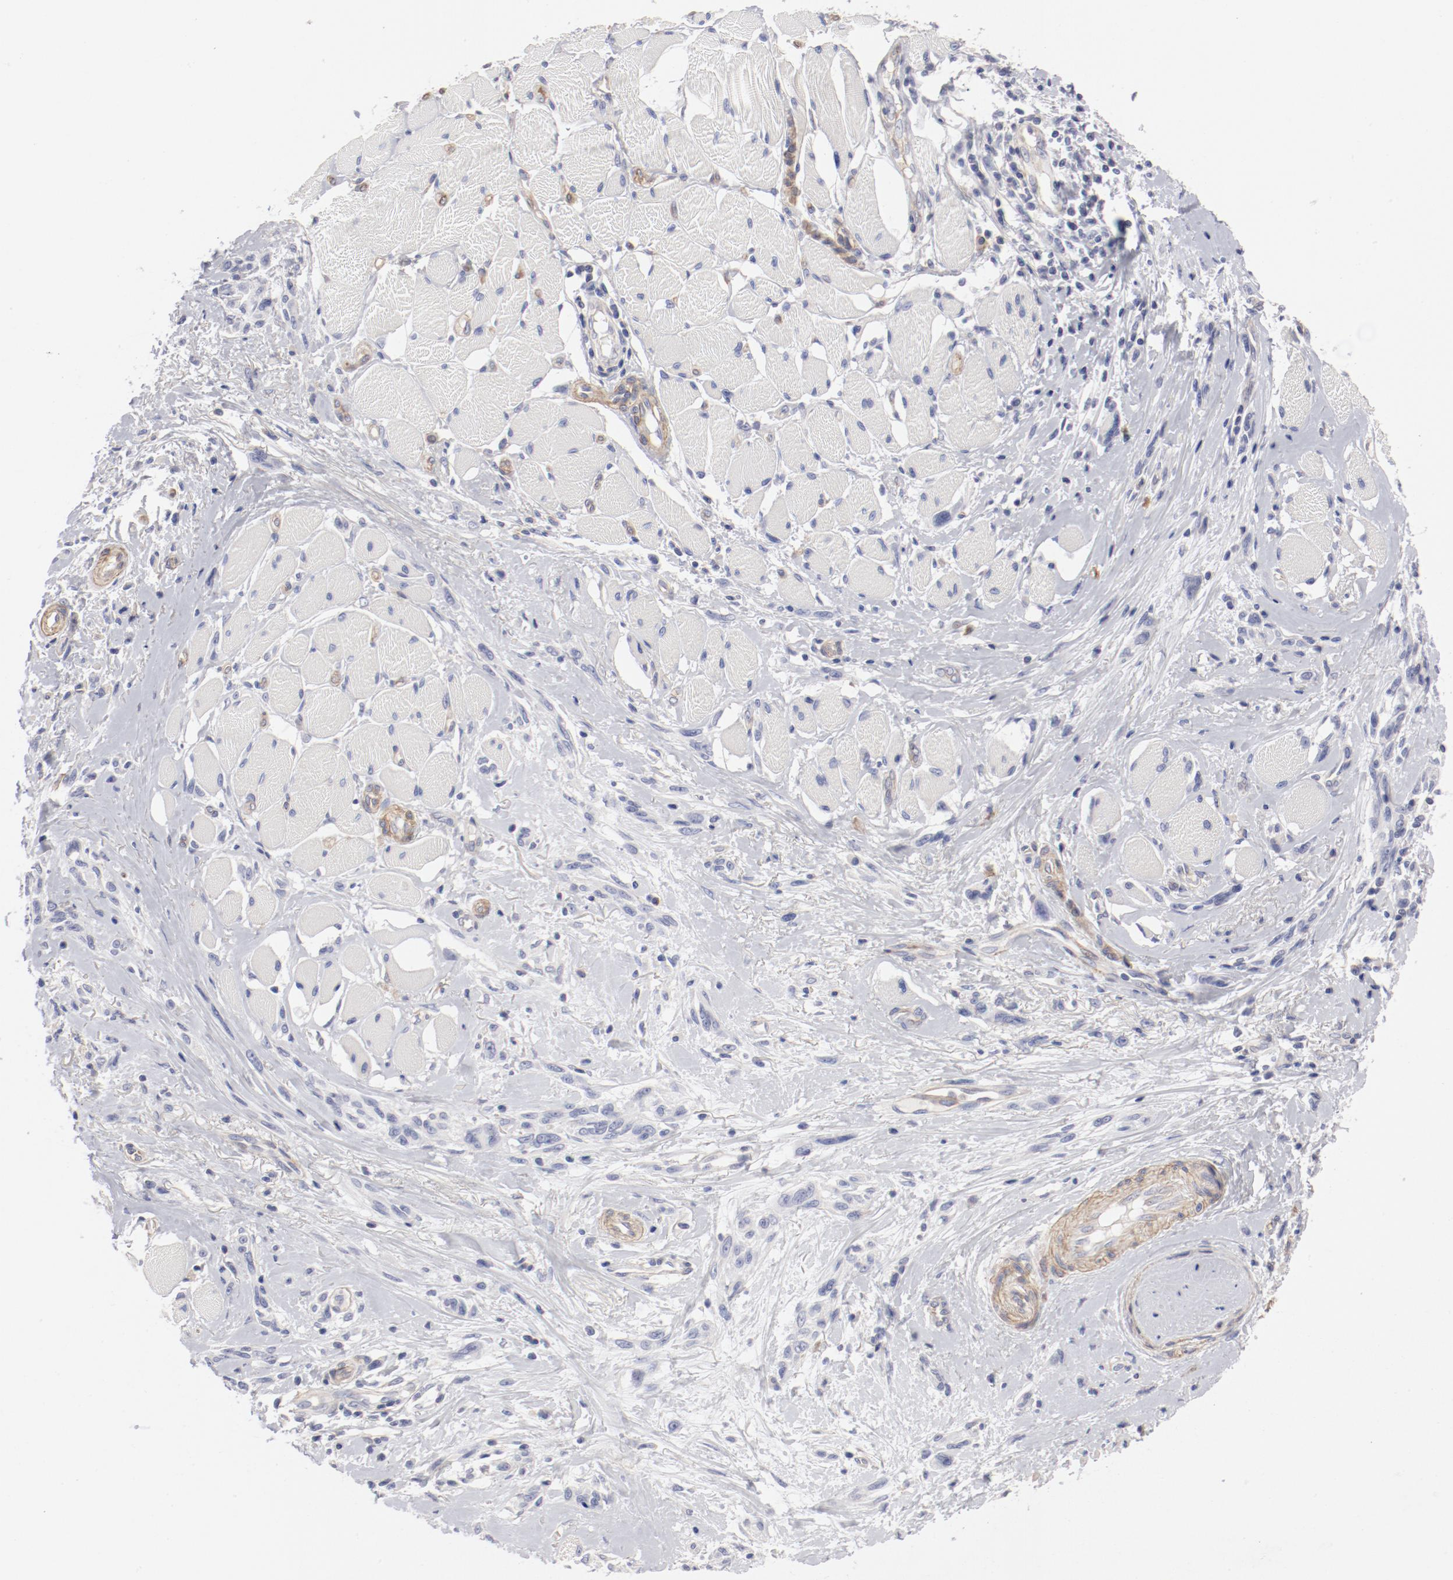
{"staining": {"intensity": "negative", "quantity": "none", "location": "none"}, "tissue": "melanoma", "cell_type": "Tumor cells", "image_type": "cancer", "snomed": [{"axis": "morphology", "description": "Malignant melanoma, NOS"}, {"axis": "topography", "description": "Skin"}], "caption": "High power microscopy image of an immunohistochemistry (IHC) image of malignant melanoma, revealing no significant positivity in tumor cells.", "gene": "LAX1", "patient": {"sex": "male", "age": 91}}